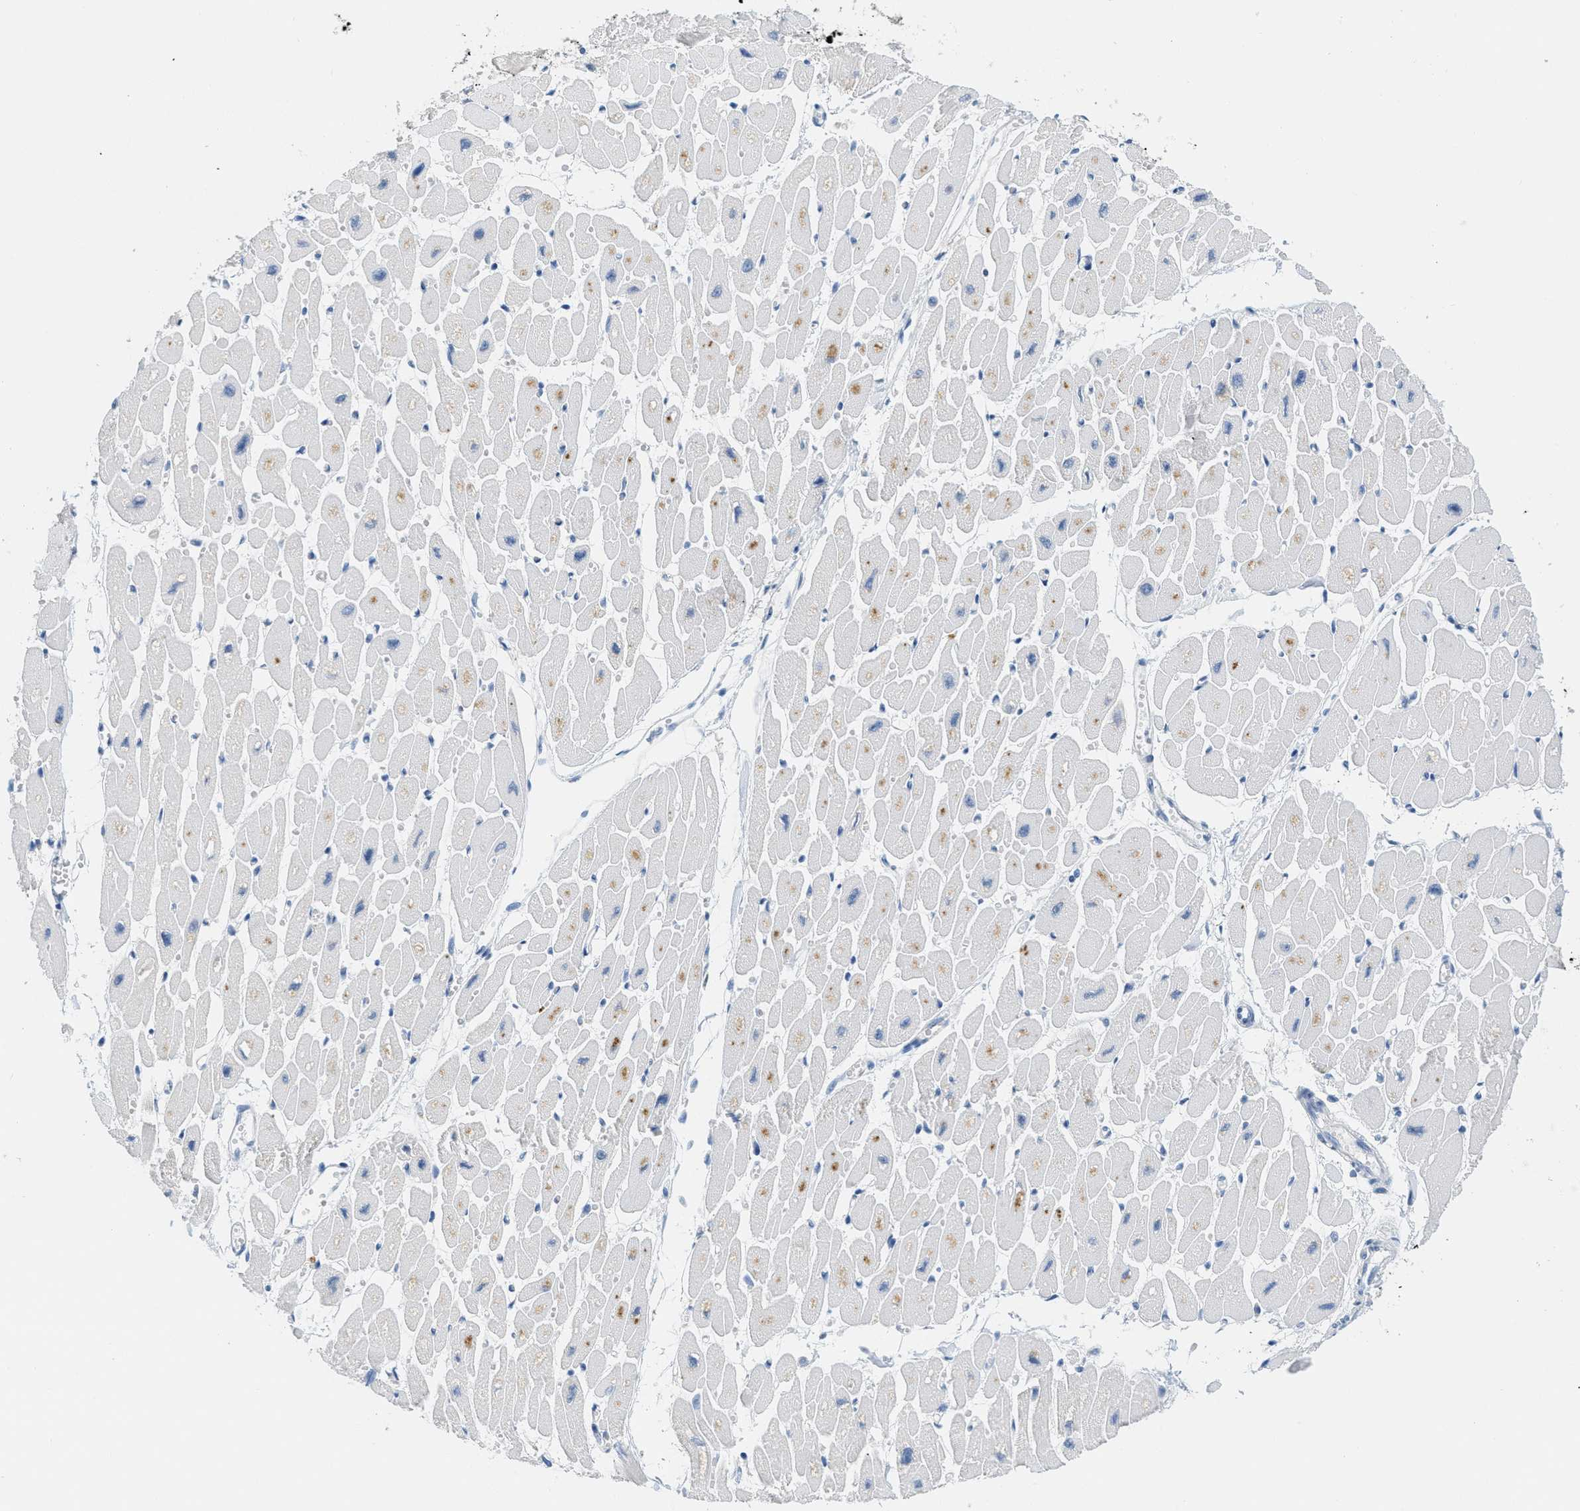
{"staining": {"intensity": "moderate", "quantity": "<25%", "location": "cytoplasmic/membranous"}, "tissue": "heart muscle", "cell_type": "Cardiomyocytes", "image_type": "normal", "snomed": [{"axis": "morphology", "description": "Normal tissue, NOS"}, {"axis": "topography", "description": "Heart"}], "caption": "Protein staining exhibits moderate cytoplasmic/membranous positivity in approximately <25% of cardiomyocytes in unremarkable heart muscle.", "gene": "ORC6", "patient": {"sex": "female", "age": 54}}